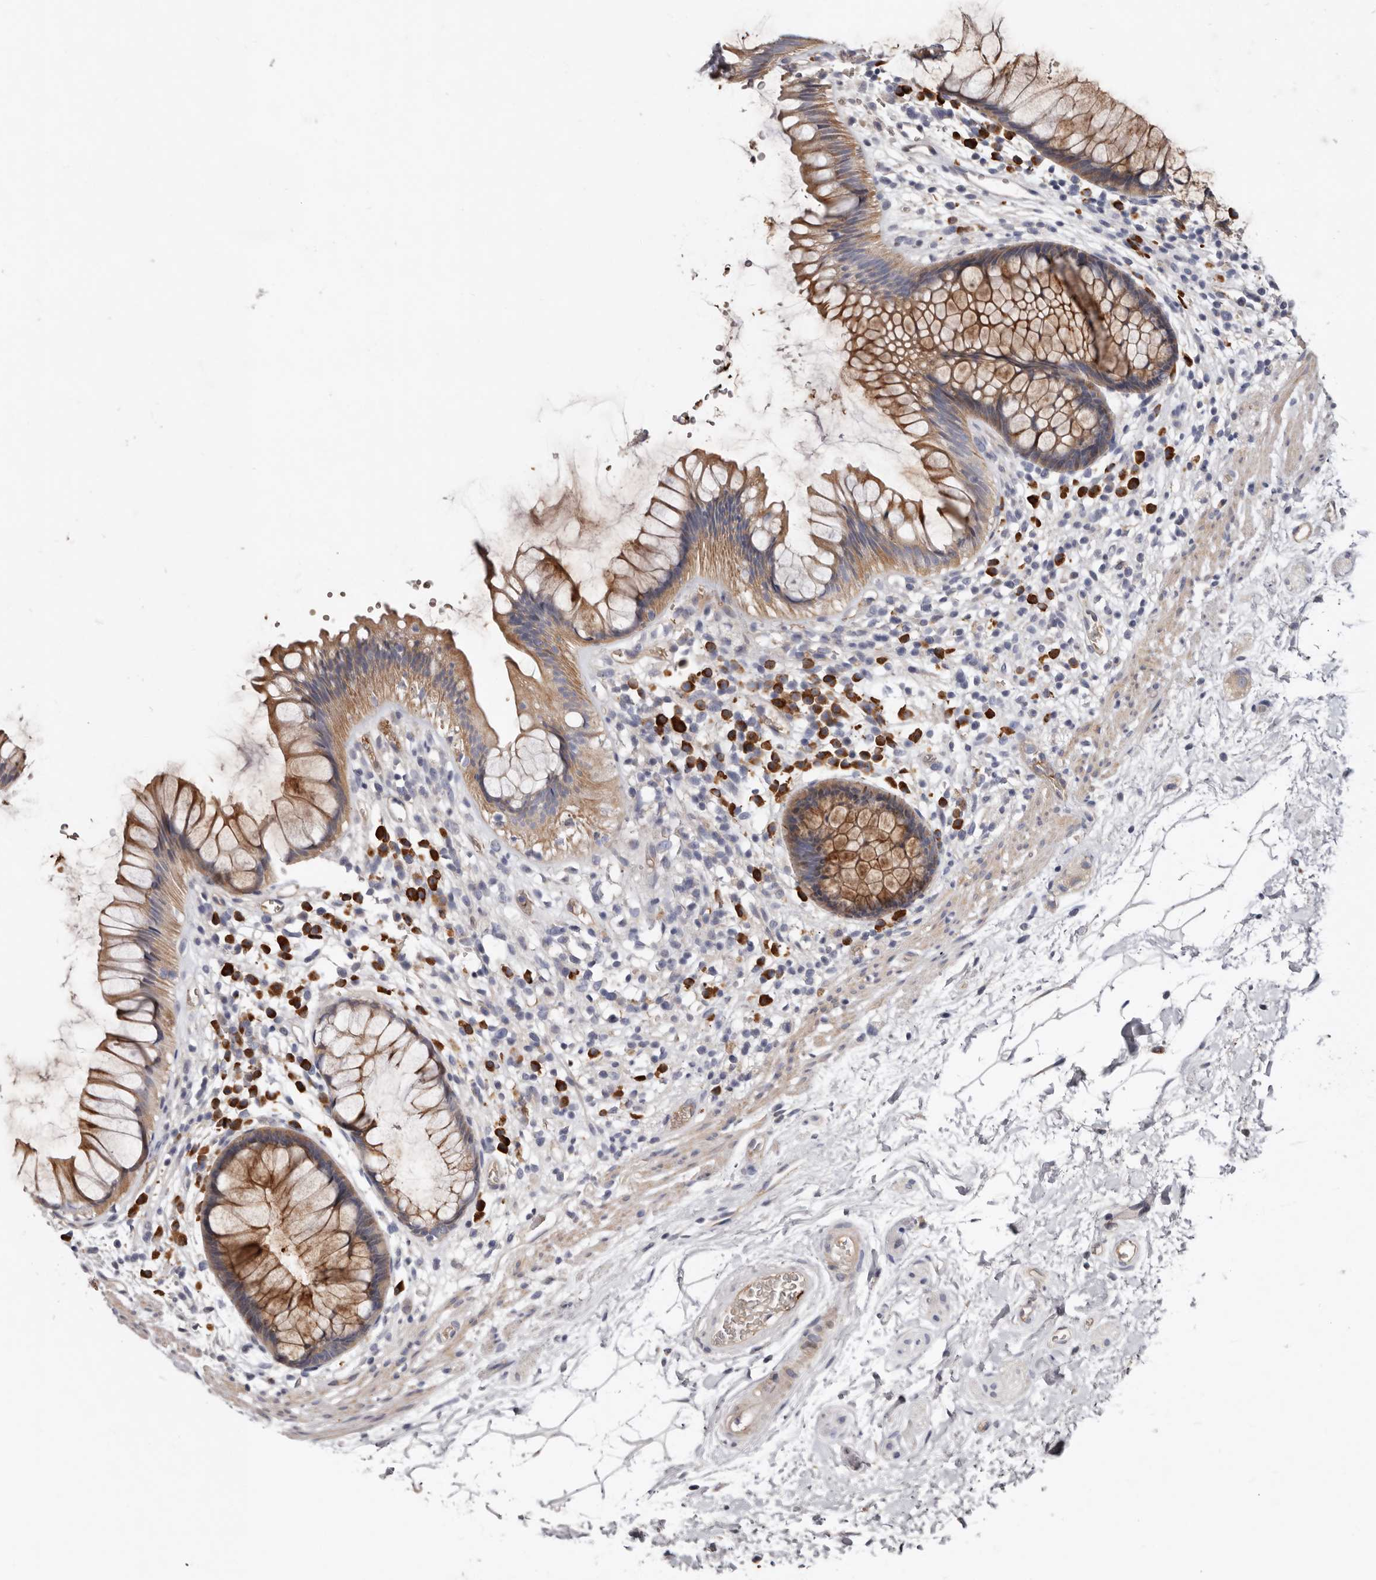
{"staining": {"intensity": "moderate", "quantity": ">75%", "location": "cytoplasmic/membranous"}, "tissue": "rectum", "cell_type": "Glandular cells", "image_type": "normal", "snomed": [{"axis": "morphology", "description": "Normal tissue, NOS"}, {"axis": "topography", "description": "Rectum"}], "caption": "Immunohistochemical staining of normal human rectum reveals medium levels of moderate cytoplasmic/membranous staining in approximately >75% of glandular cells.", "gene": "SPTA1", "patient": {"sex": "male", "age": 51}}